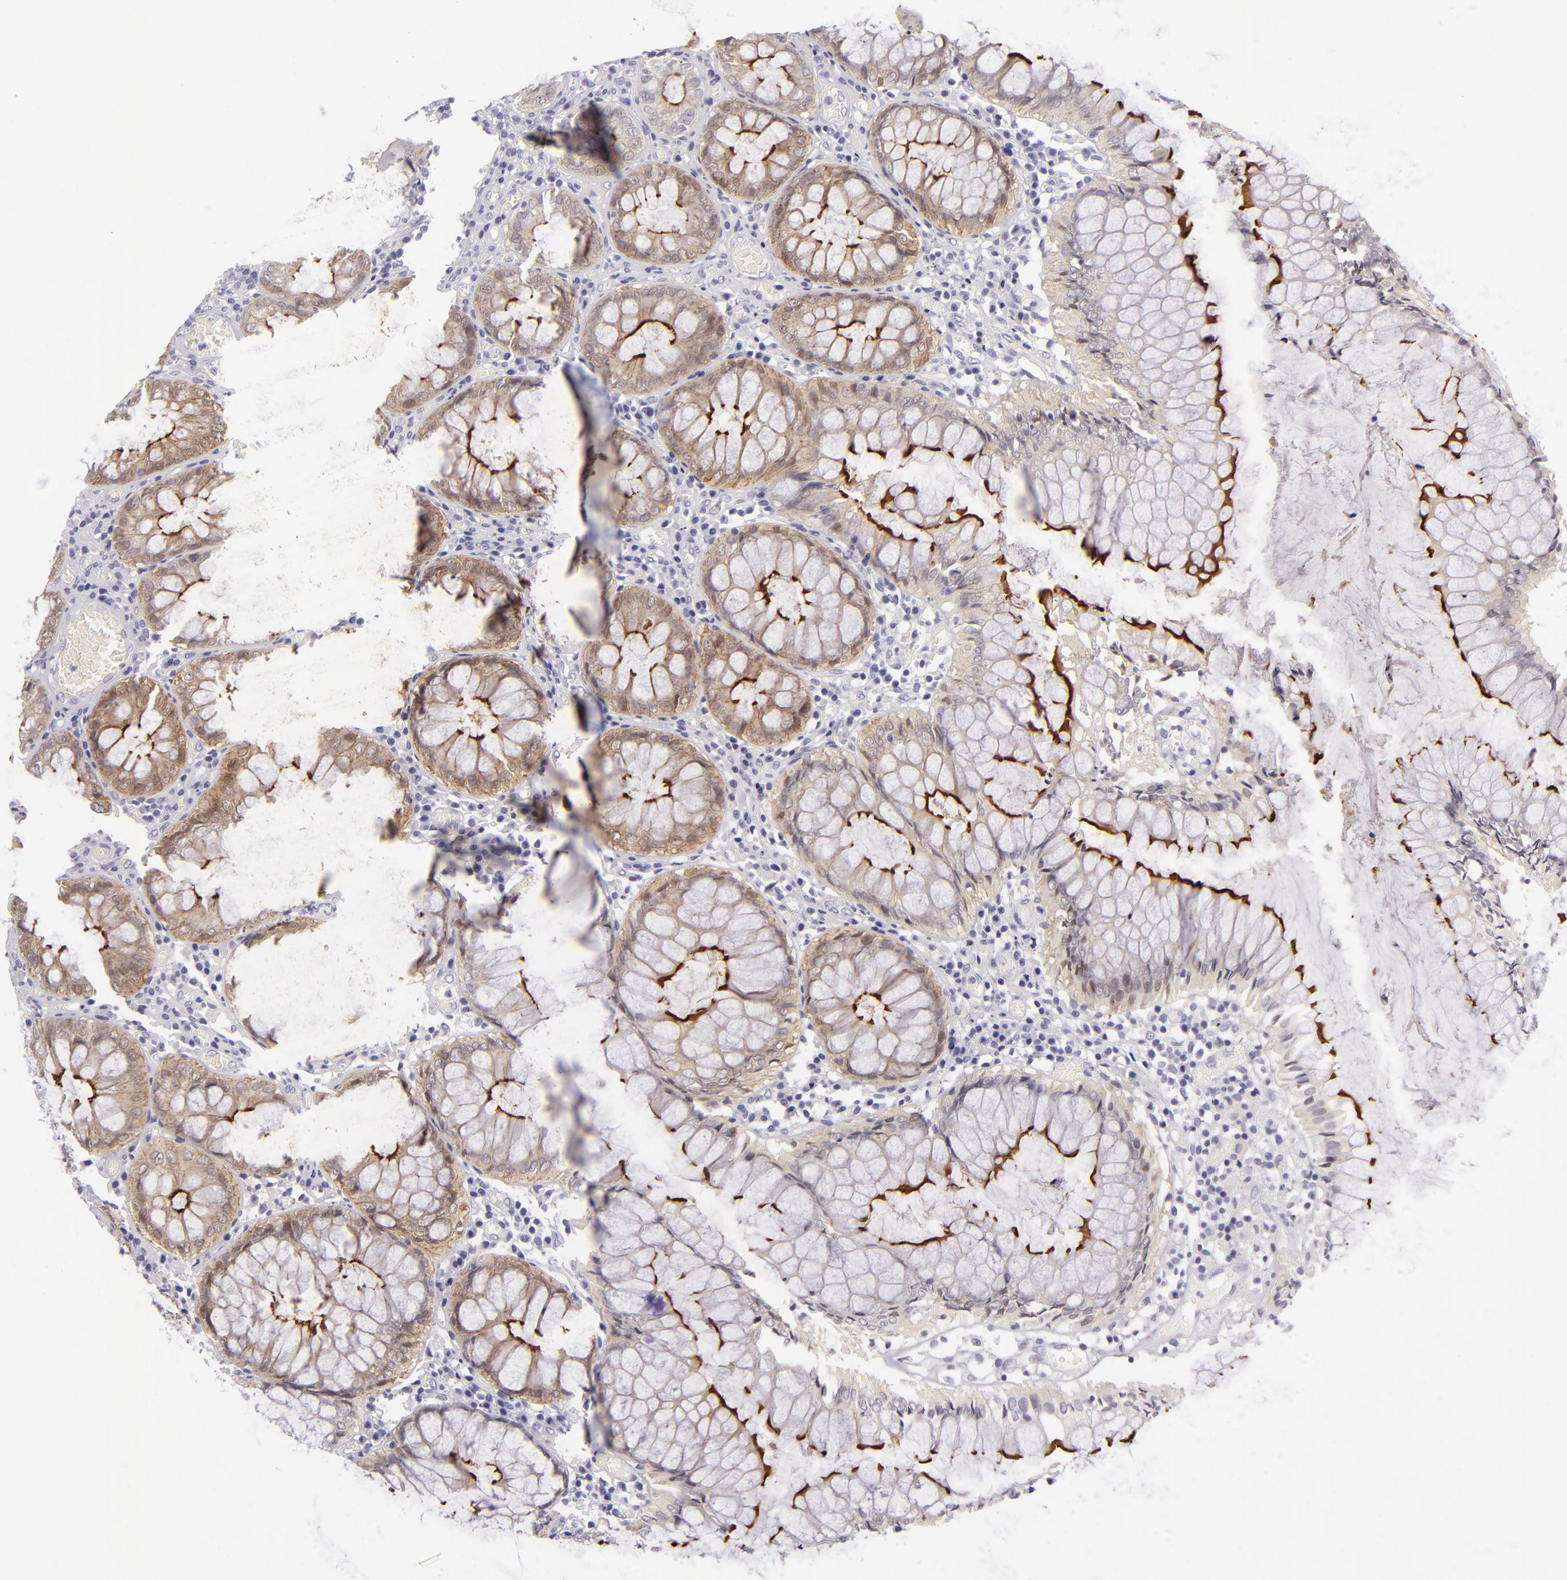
{"staining": {"intensity": "moderate", "quantity": ">75%", "location": "none"}, "tissue": "colorectal cancer", "cell_type": "Tumor cells", "image_type": "cancer", "snomed": [{"axis": "morphology", "description": "Adenocarcinoma, NOS"}, {"axis": "topography", "description": "Rectum"}], "caption": "Moderate None positivity is identified in about >75% of tumor cells in adenocarcinoma (colorectal). The staining is performed using DAB brown chromogen to label protein expression. The nuclei are counter-stained blue using hematoxylin.", "gene": "VIL1", "patient": {"sex": "female", "age": 98}}